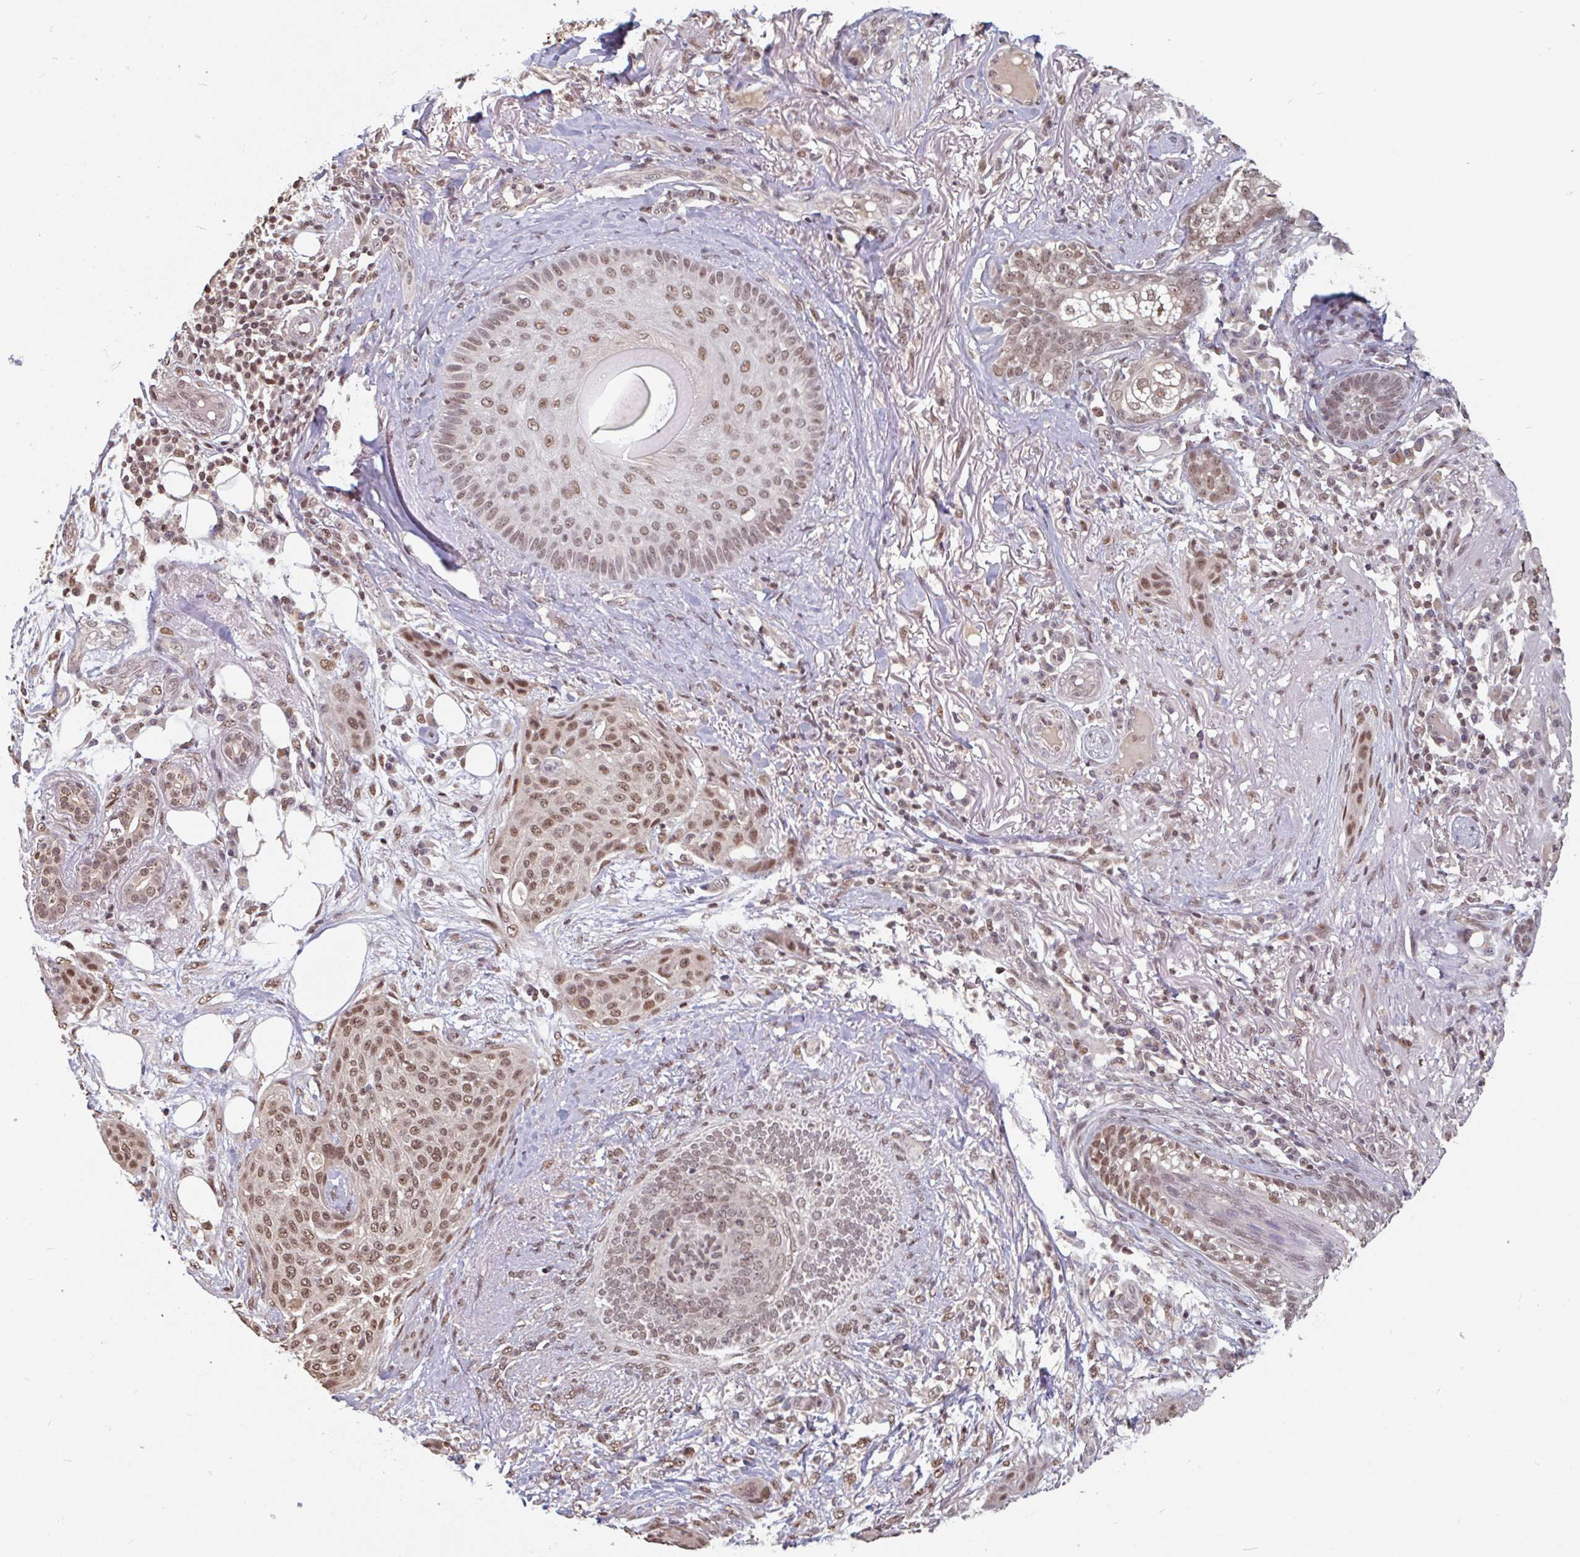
{"staining": {"intensity": "moderate", "quantity": ">75%", "location": "nuclear"}, "tissue": "skin cancer", "cell_type": "Tumor cells", "image_type": "cancer", "snomed": [{"axis": "morphology", "description": "Squamous cell carcinoma, NOS"}, {"axis": "topography", "description": "Skin"}], "caption": "A brown stain shows moderate nuclear staining of a protein in human skin squamous cell carcinoma tumor cells.", "gene": "DR1", "patient": {"sex": "female", "age": 87}}